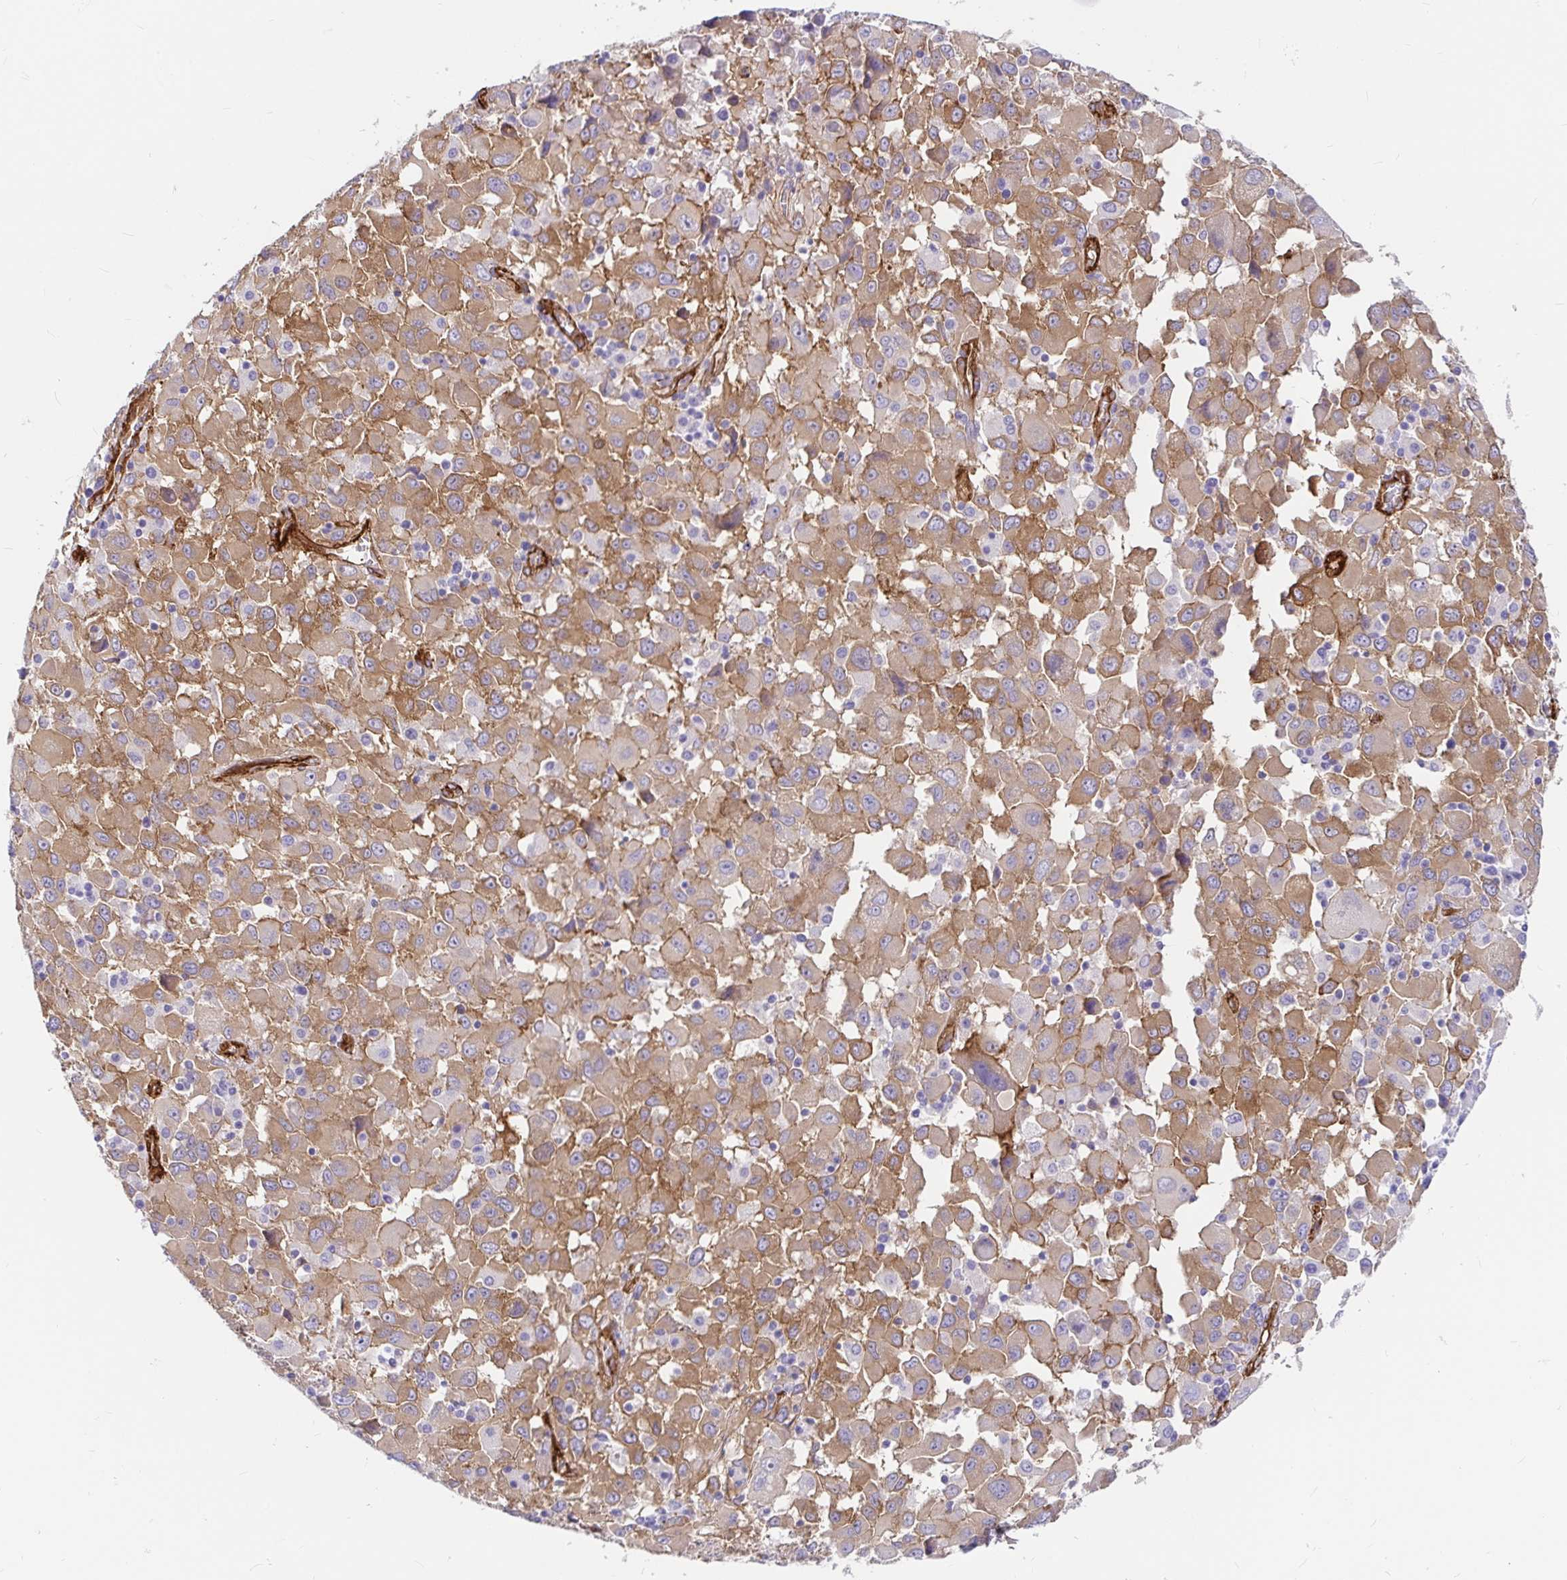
{"staining": {"intensity": "moderate", "quantity": ">75%", "location": "cytoplasmic/membranous"}, "tissue": "melanoma", "cell_type": "Tumor cells", "image_type": "cancer", "snomed": [{"axis": "morphology", "description": "Malignant melanoma, Metastatic site"}, {"axis": "topography", "description": "Soft tissue"}], "caption": "Immunohistochemical staining of melanoma demonstrates medium levels of moderate cytoplasmic/membranous protein expression in approximately >75% of tumor cells.", "gene": "MYO1B", "patient": {"sex": "male", "age": 50}}